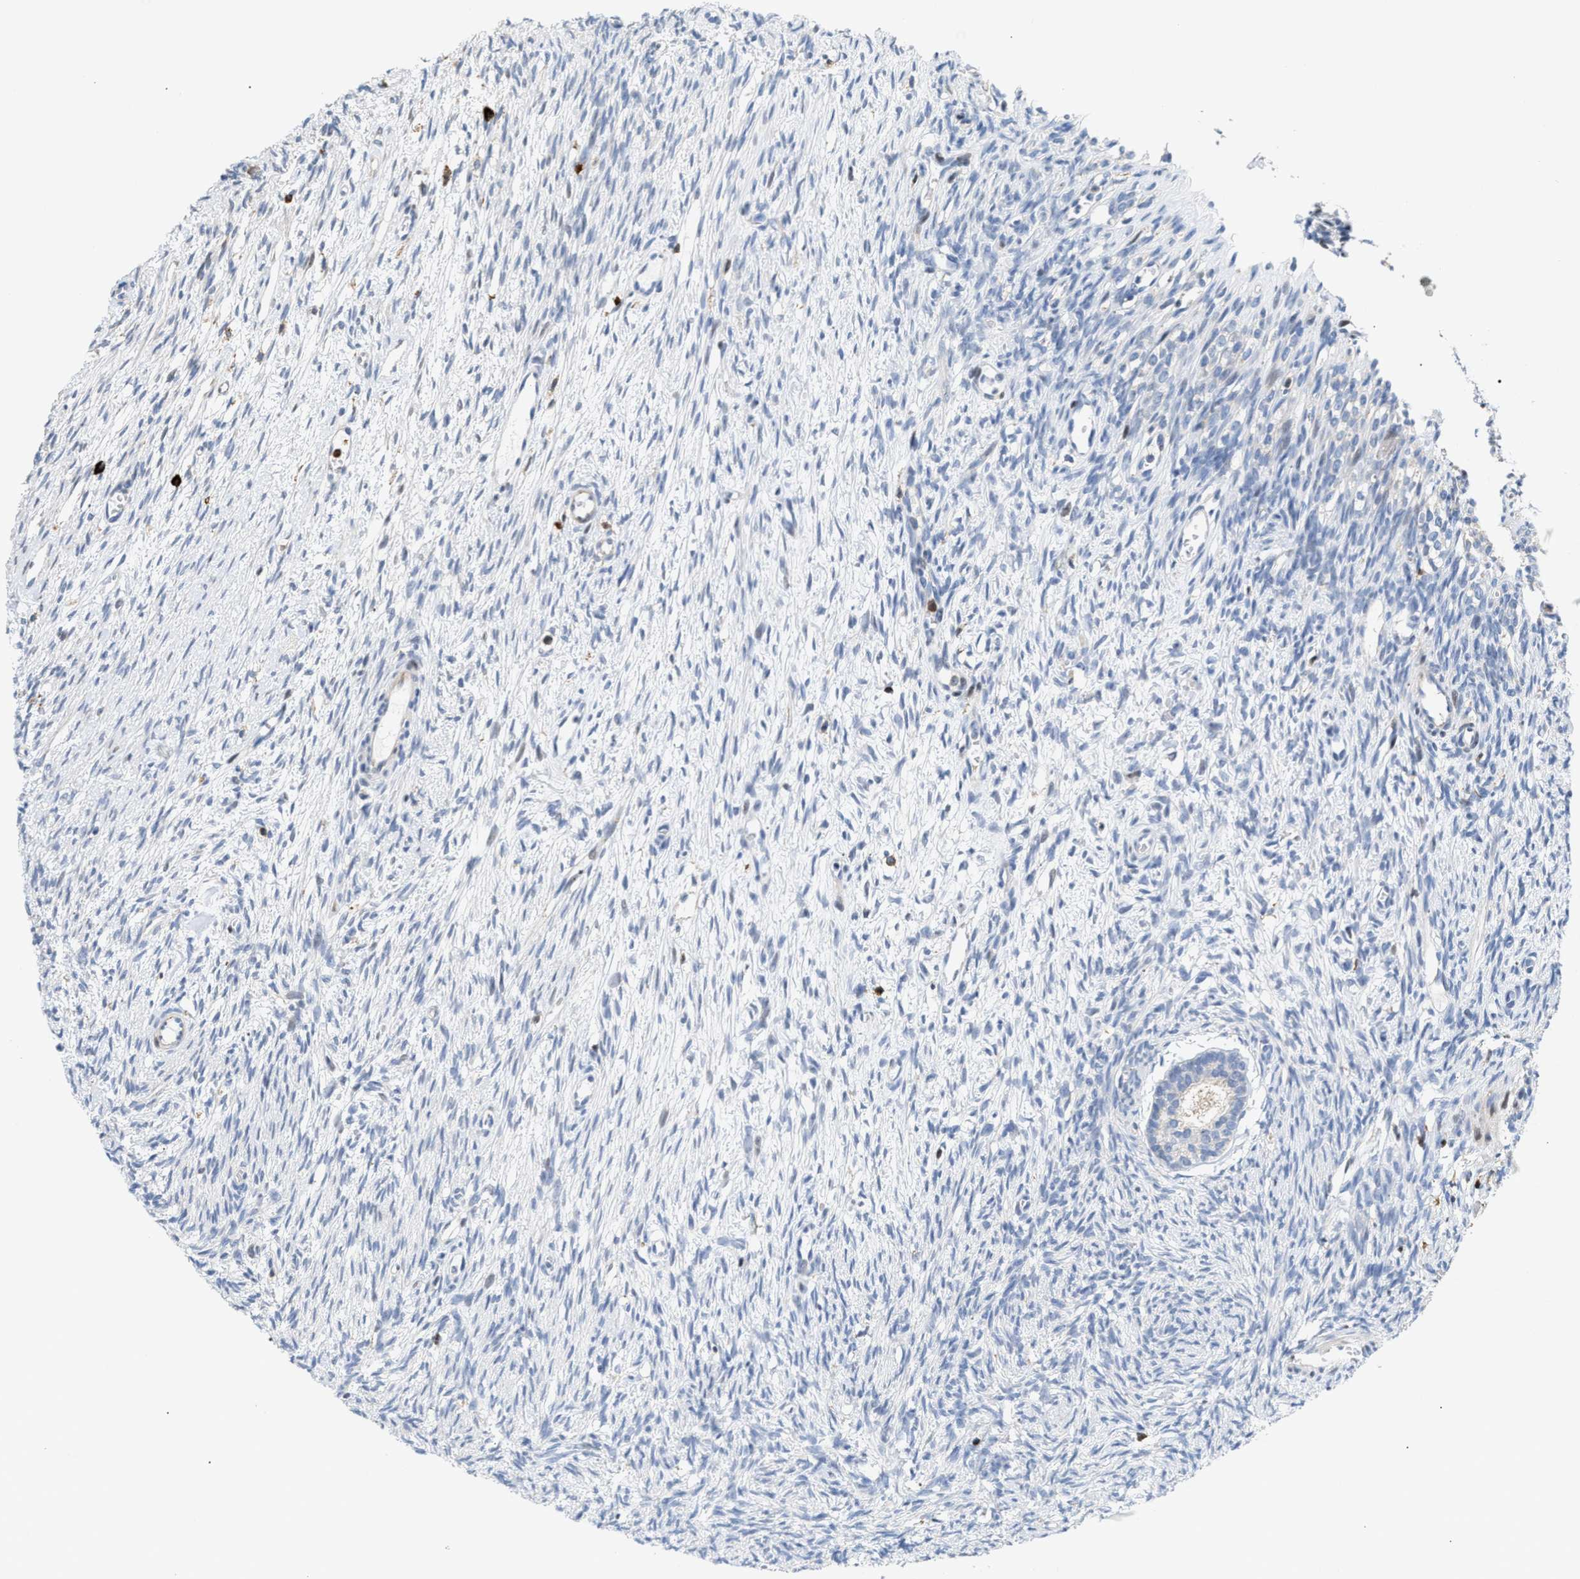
{"staining": {"intensity": "weak", "quantity": ">75%", "location": "cytoplasmic/membranous"}, "tissue": "ovary", "cell_type": "Follicle cells", "image_type": "normal", "snomed": [{"axis": "morphology", "description": "Normal tissue, NOS"}, {"axis": "topography", "description": "Ovary"}], "caption": "Immunohistochemistry (IHC) histopathology image of benign ovary: ovary stained using immunohistochemistry shows low levels of weak protein expression localized specifically in the cytoplasmic/membranous of follicle cells, appearing as a cytoplasmic/membranous brown color.", "gene": "ATP9A", "patient": {"sex": "female", "age": 33}}